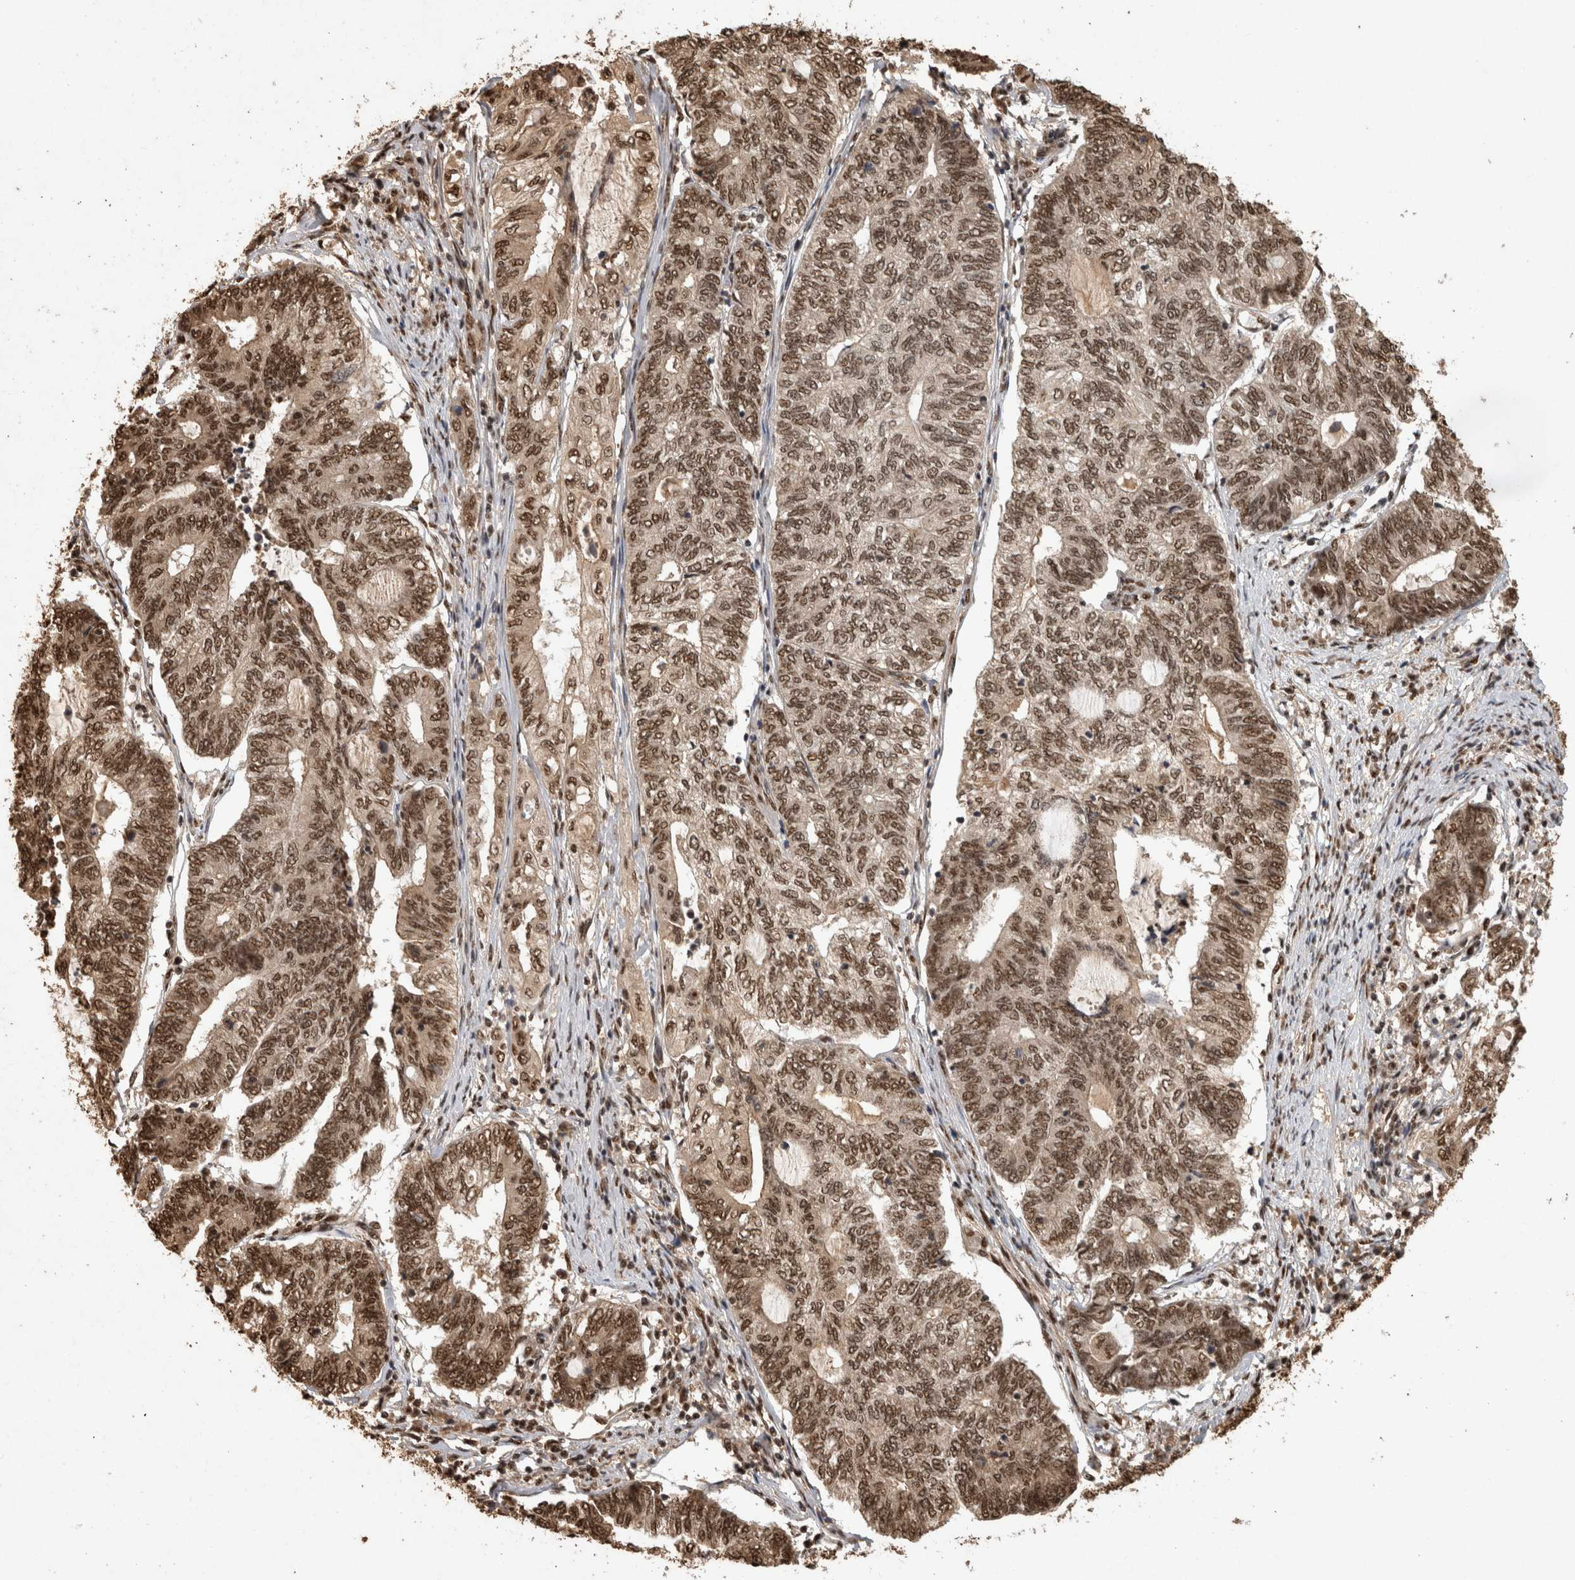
{"staining": {"intensity": "moderate", "quantity": ">75%", "location": "nuclear"}, "tissue": "endometrial cancer", "cell_type": "Tumor cells", "image_type": "cancer", "snomed": [{"axis": "morphology", "description": "Adenocarcinoma, NOS"}, {"axis": "topography", "description": "Uterus"}, {"axis": "topography", "description": "Endometrium"}], "caption": "IHC staining of endometrial adenocarcinoma, which demonstrates medium levels of moderate nuclear staining in about >75% of tumor cells indicating moderate nuclear protein expression. The staining was performed using DAB (brown) for protein detection and nuclei were counterstained in hematoxylin (blue).", "gene": "RAD50", "patient": {"sex": "female", "age": 70}}